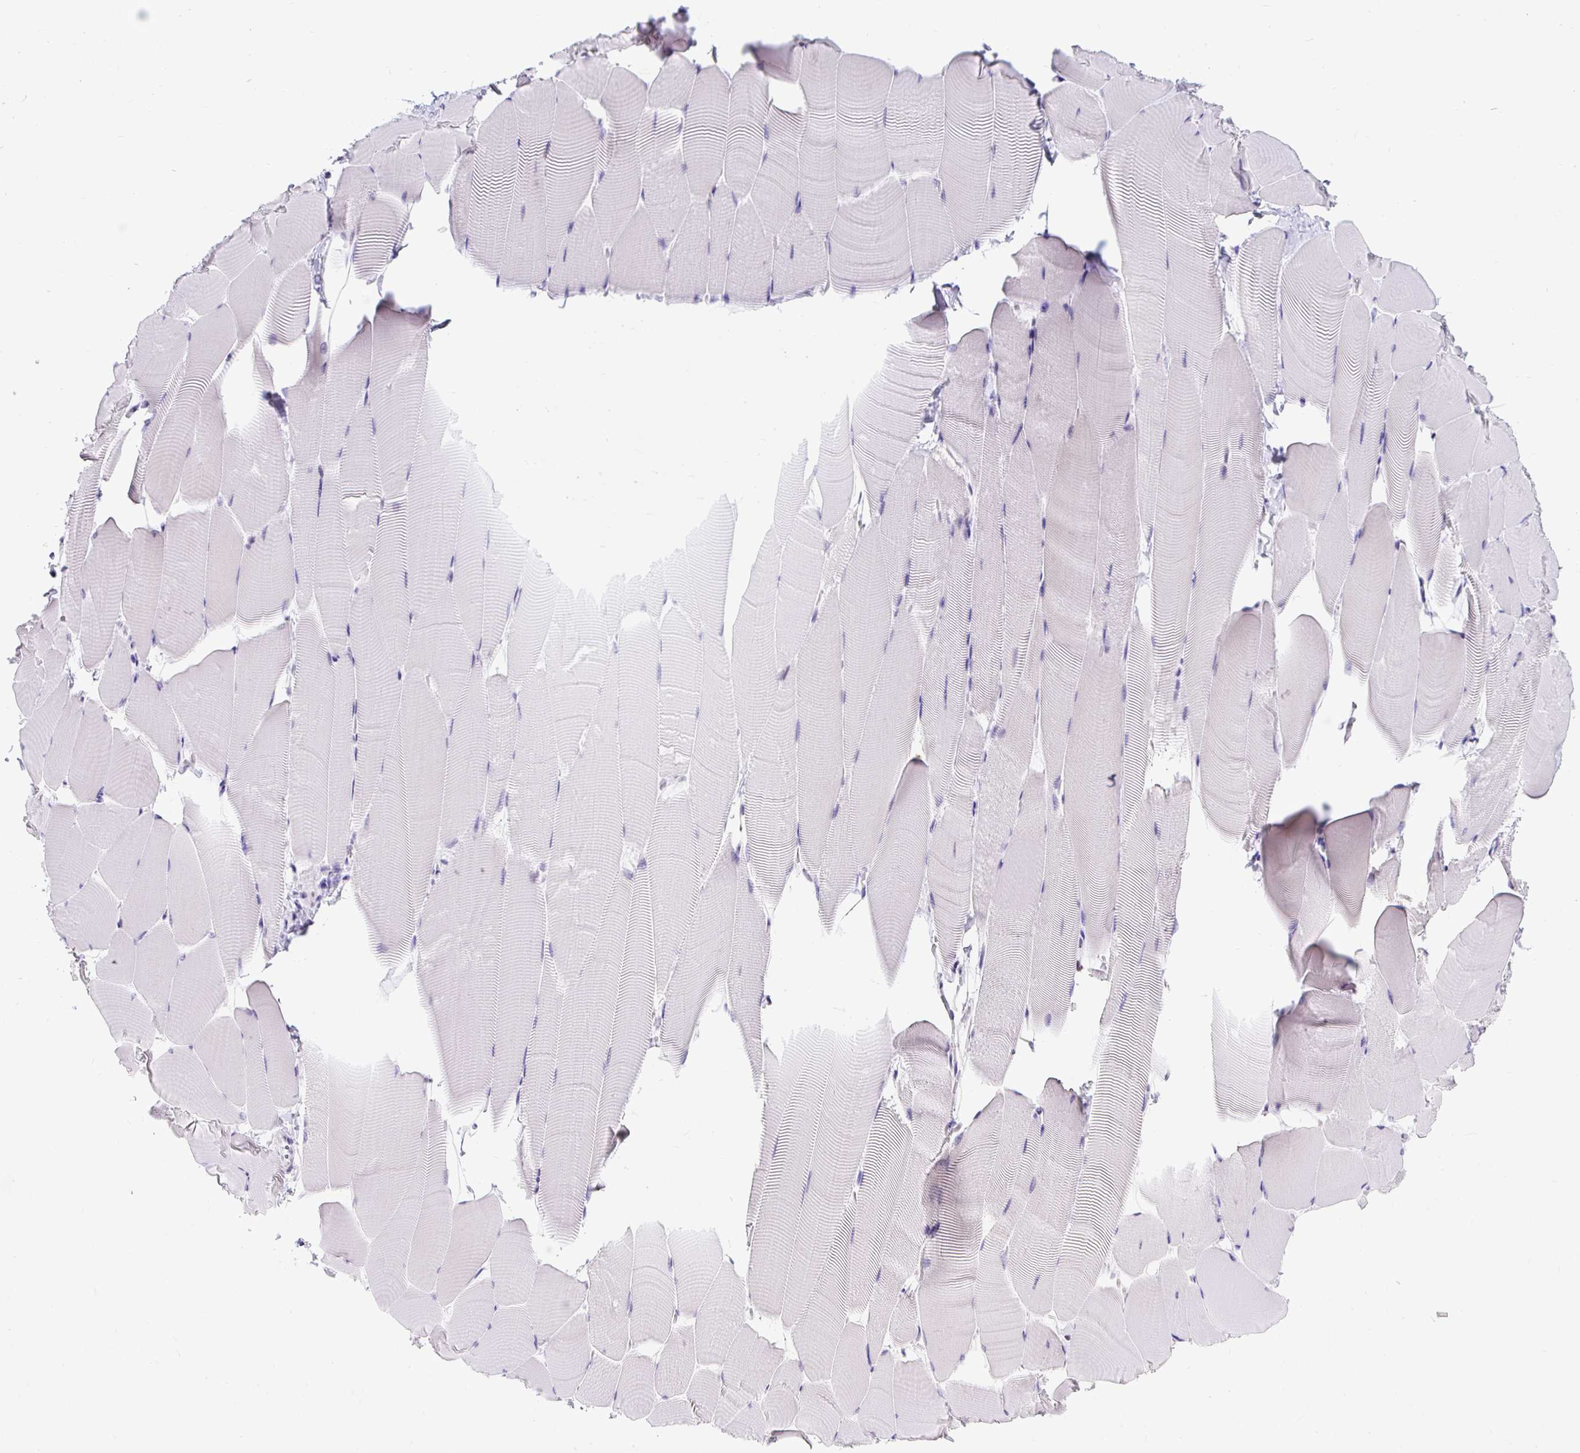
{"staining": {"intensity": "negative", "quantity": "none", "location": "none"}, "tissue": "skeletal muscle", "cell_type": "Myocytes", "image_type": "normal", "snomed": [{"axis": "morphology", "description": "Normal tissue, NOS"}, {"axis": "topography", "description": "Skeletal muscle"}], "caption": "Image shows no significant protein positivity in myocytes of normal skeletal muscle. (Stains: DAB immunohistochemistry with hematoxylin counter stain, Microscopy: brightfield microscopy at high magnification).", "gene": "PLCXD2", "patient": {"sex": "male", "age": 25}}